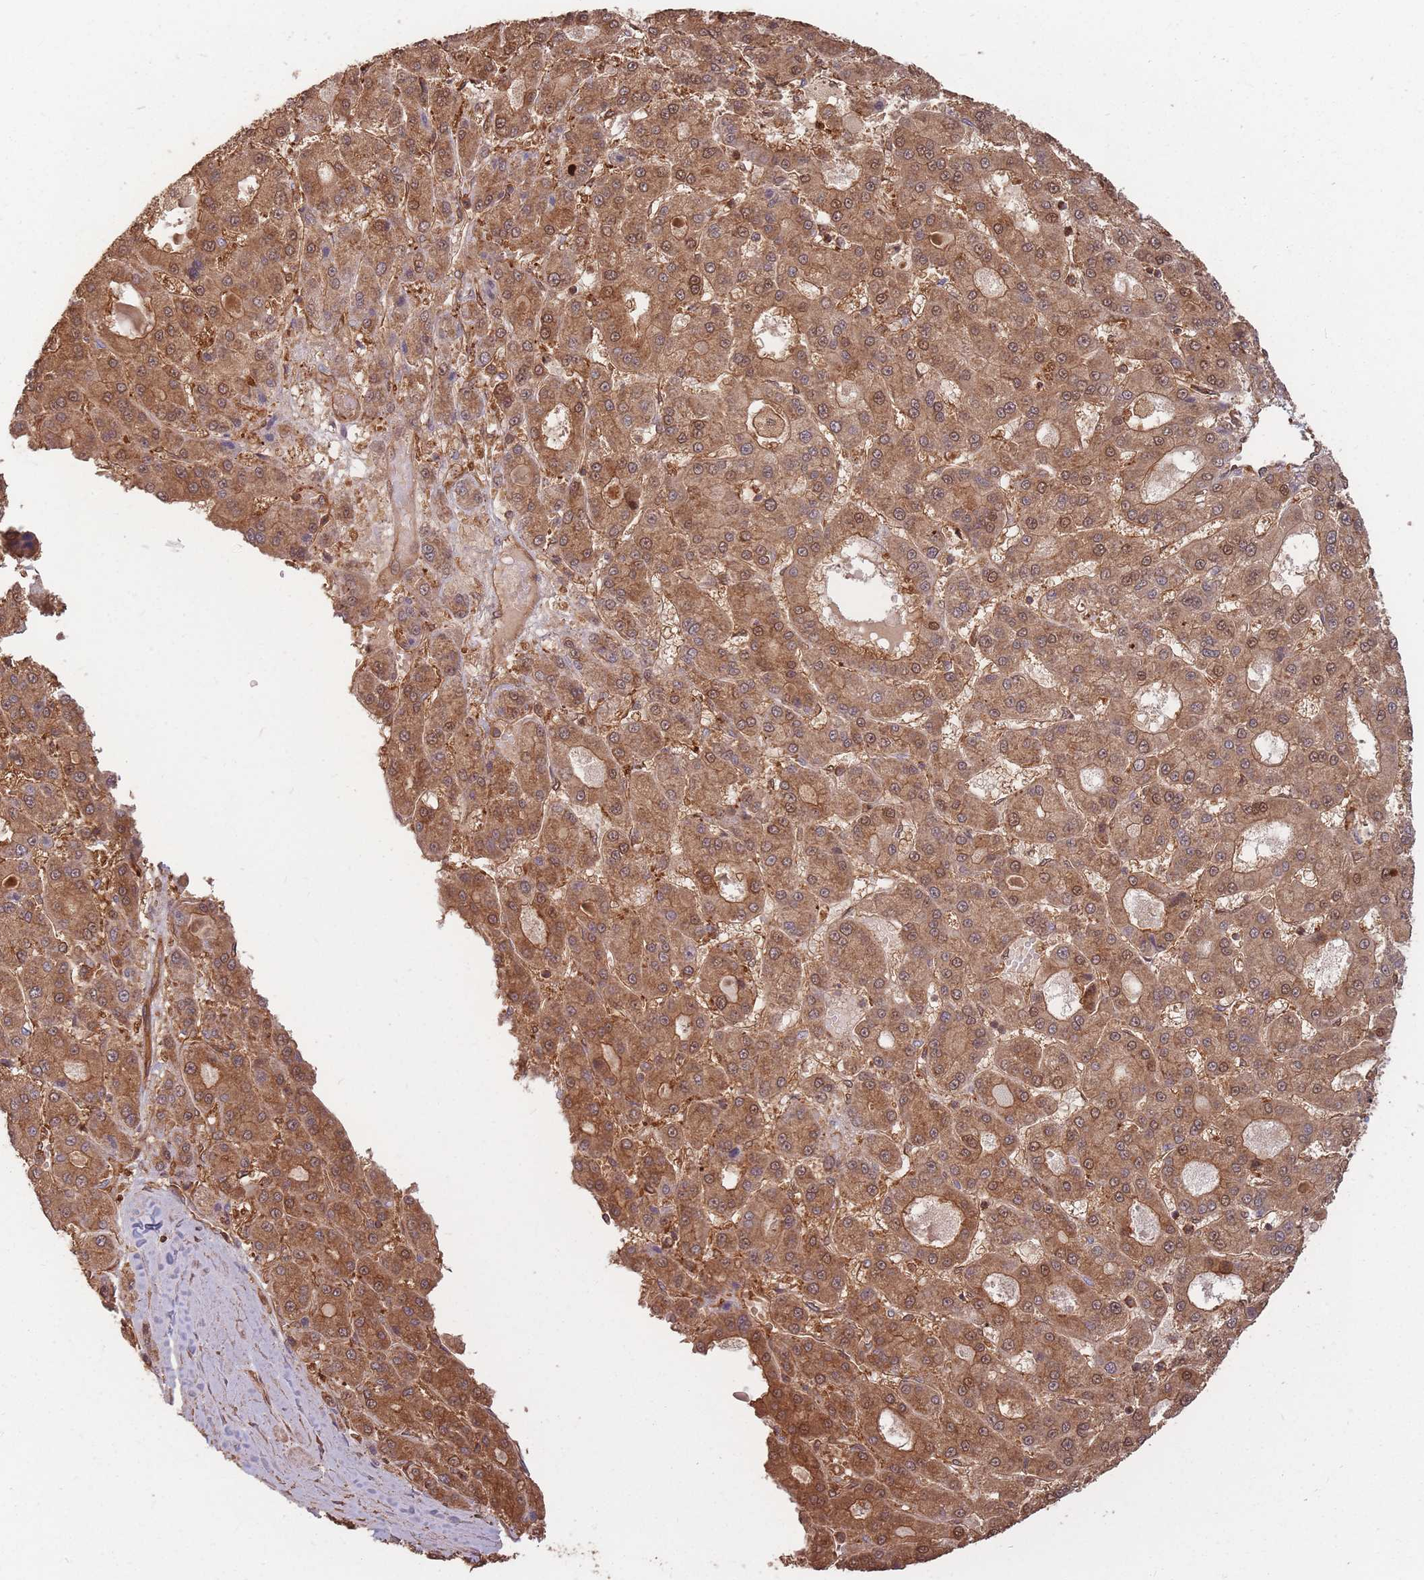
{"staining": {"intensity": "moderate", "quantity": ">75%", "location": "cytoplasmic/membranous,nuclear"}, "tissue": "liver cancer", "cell_type": "Tumor cells", "image_type": "cancer", "snomed": [{"axis": "morphology", "description": "Carcinoma, Hepatocellular, NOS"}, {"axis": "topography", "description": "Liver"}], "caption": "Liver hepatocellular carcinoma stained for a protein (brown) reveals moderate cytoplasmic/membranous and nuclear positive expression in about >75% of tumor cells.", "gene": "PLS3", "patient": {"sex": "male", "age": 70}}